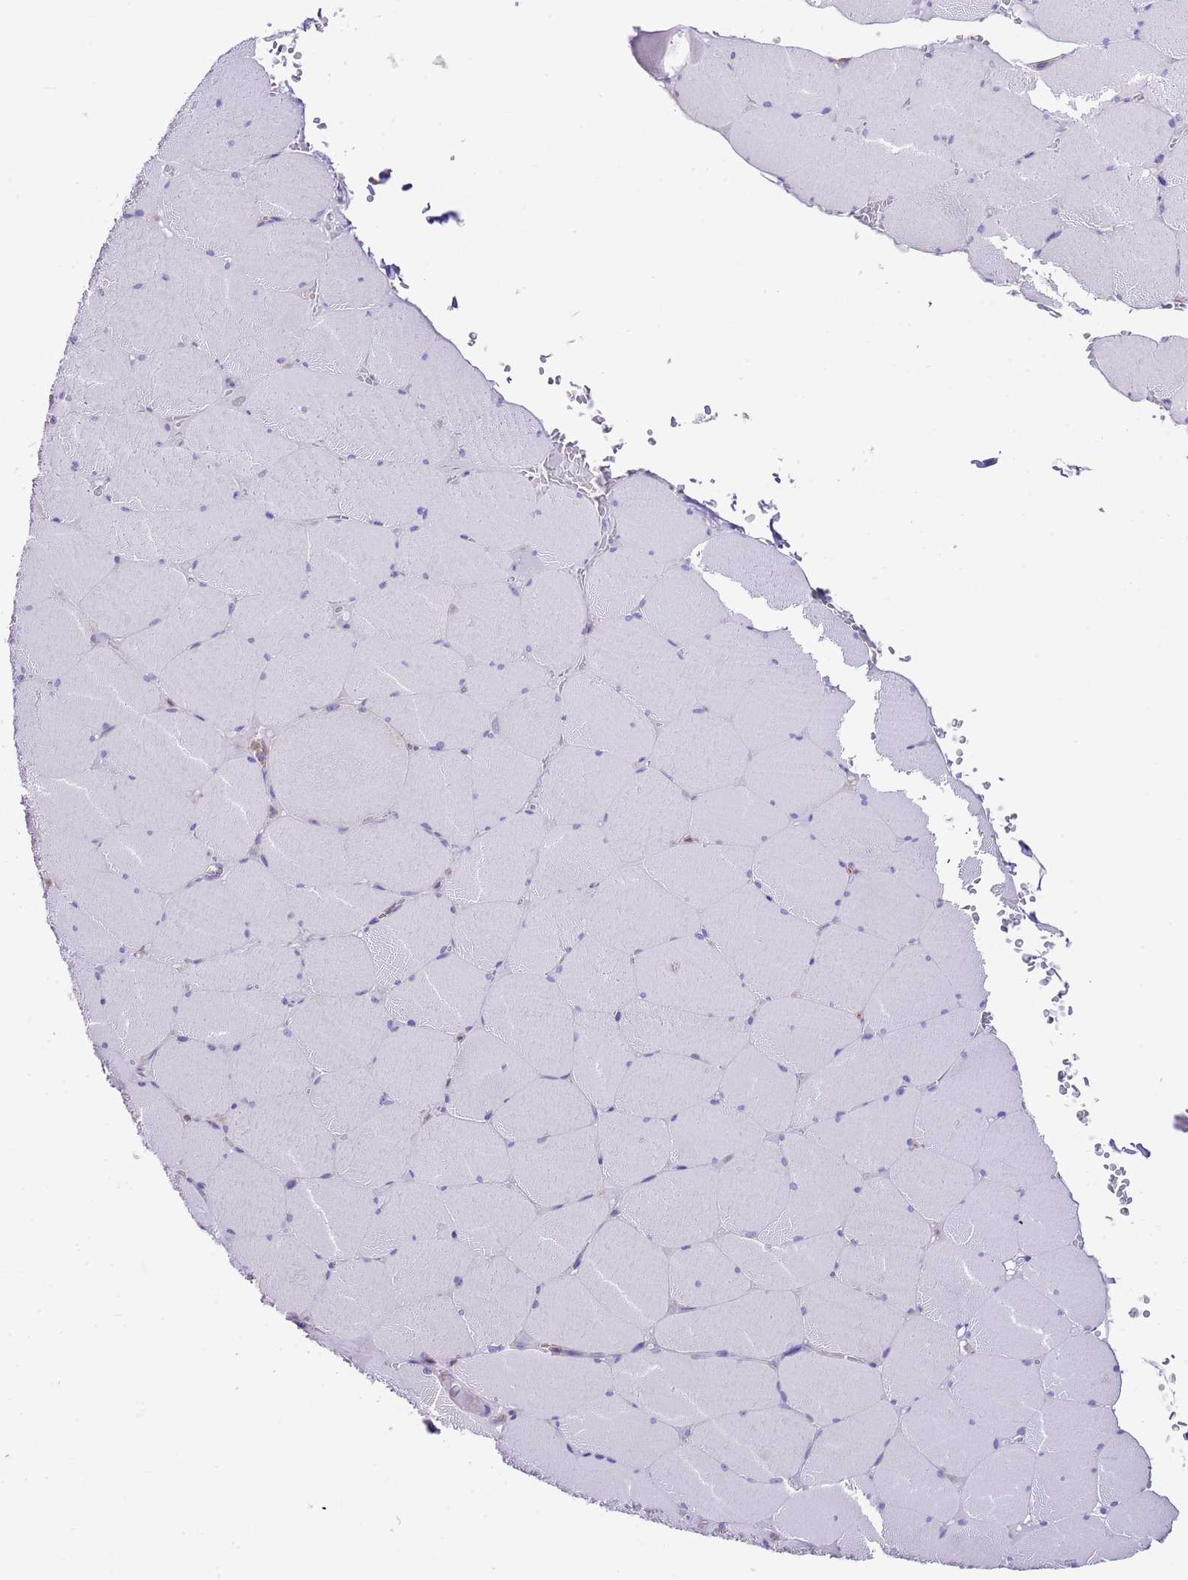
{"staining": {"intensity": "negative", "quantity": "none", "location": "none"}, "tissue": "skeletal muscle", "cell_type": "Myocytes", "image_type": "normal", "snomed": [{"axis": "morphology", "description": "Normal tissue, NOS"}, {"axis": "topography", "description": "Skeletal muscle"}, {"axis": "topography", "description": "Head-Neck"}], "caption": "This is an IHC photomicrograph of unremarkable human skeletal muscle. There is no expression in myocytes.", "gene": "RPS10", "patient": {"sex": "male", "age": 66}}